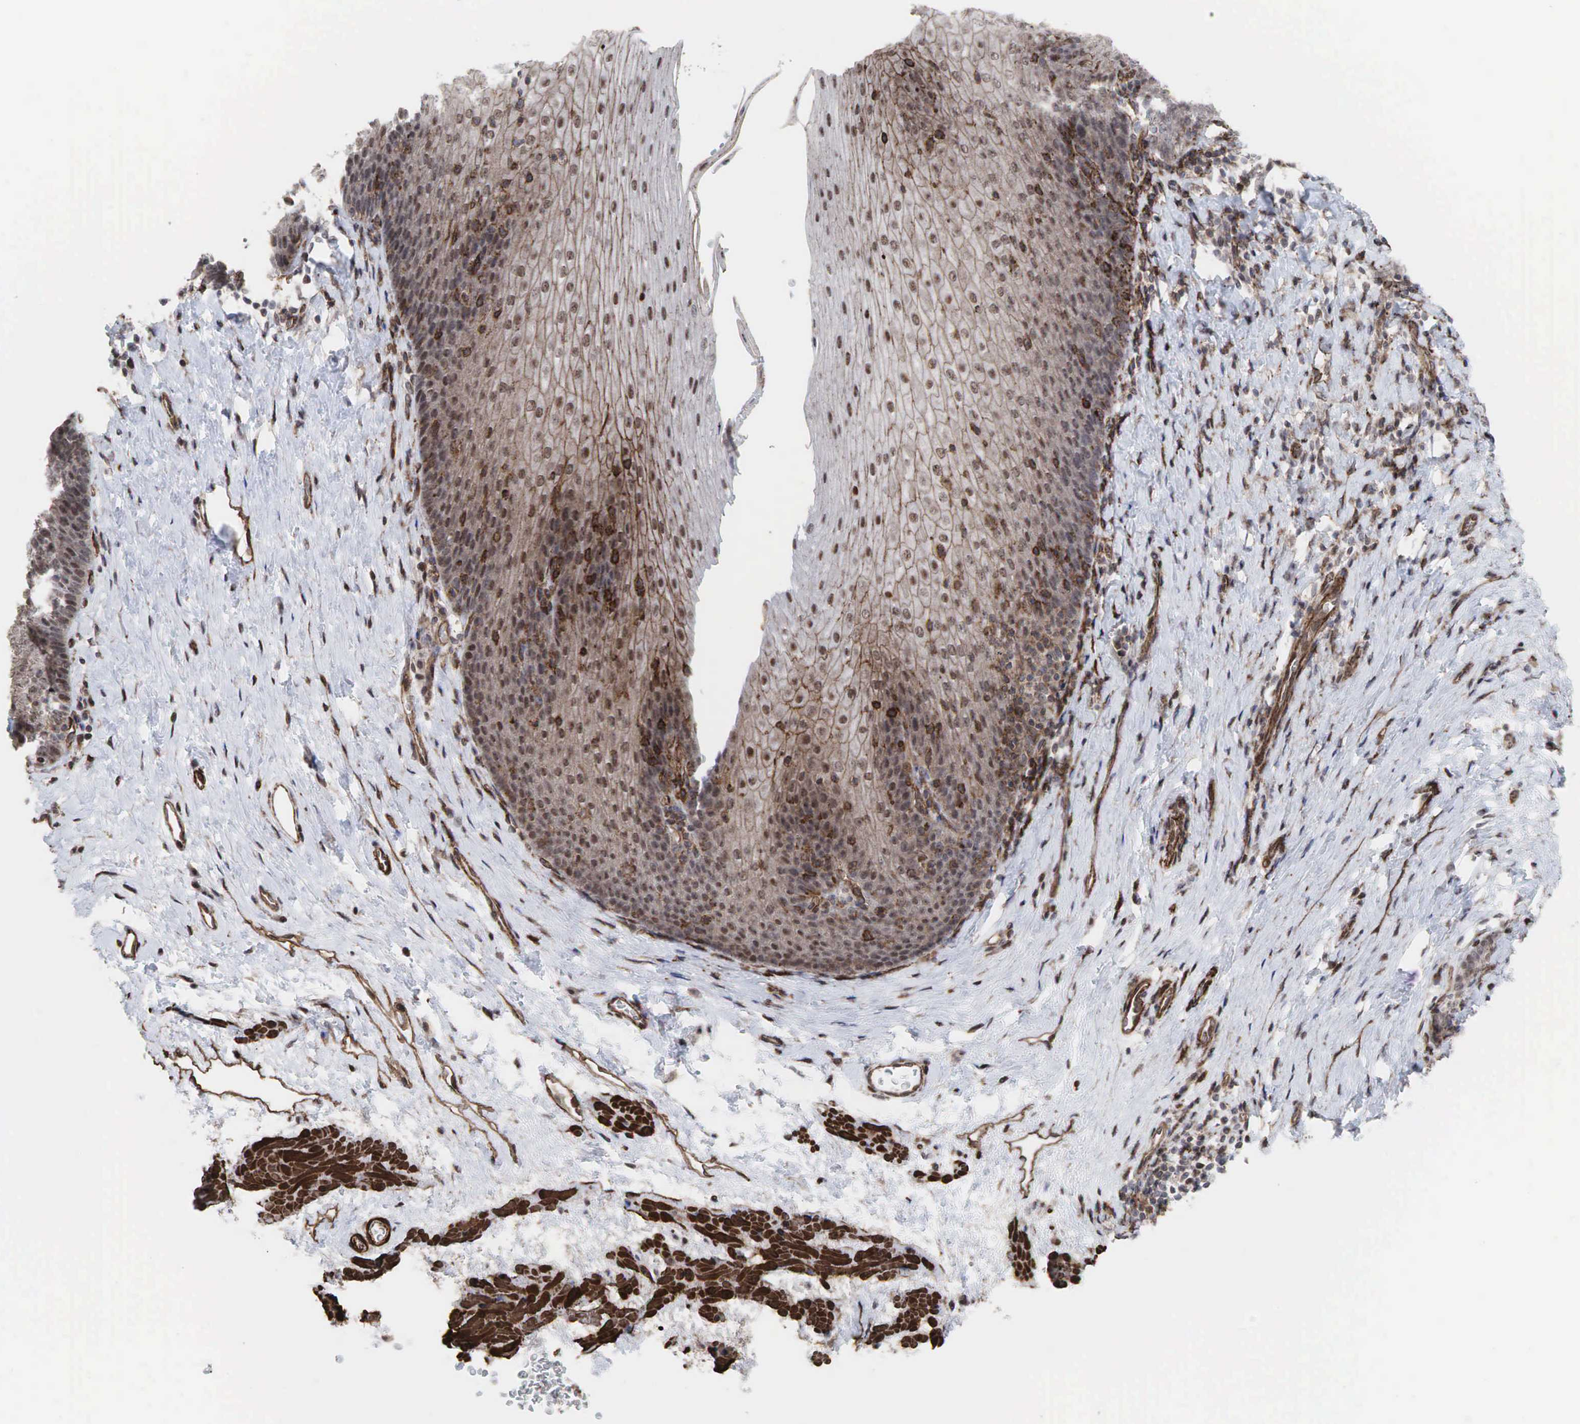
{"staining": {"intensity": "moderate", "quantity": ">75%", "location": "cytoplasmic/membranous,nuclear"}, "tissue": "esophagus", "cell_type": "Squamous epithelial cells", "image_type": "normal", "snomed": [{"axis": "morphology", "description": "Normal tissue, NOS"}, {"axis": "topography", "description": "Esophagus"}], "caption": "High-magnification brightfield microscopy of unremarkable esophagus stained with DAB (3,3'-diaminobenzidine) (brown) and counterstained with hematoxylin (blue). squamous epithelial cells exhibit moderate cytoplasmic/membranous,nuclear staining is appreciated in about>75% of cells.", "gene": "GPRASP1", "patient": {"sex": "female", "age": 61}}